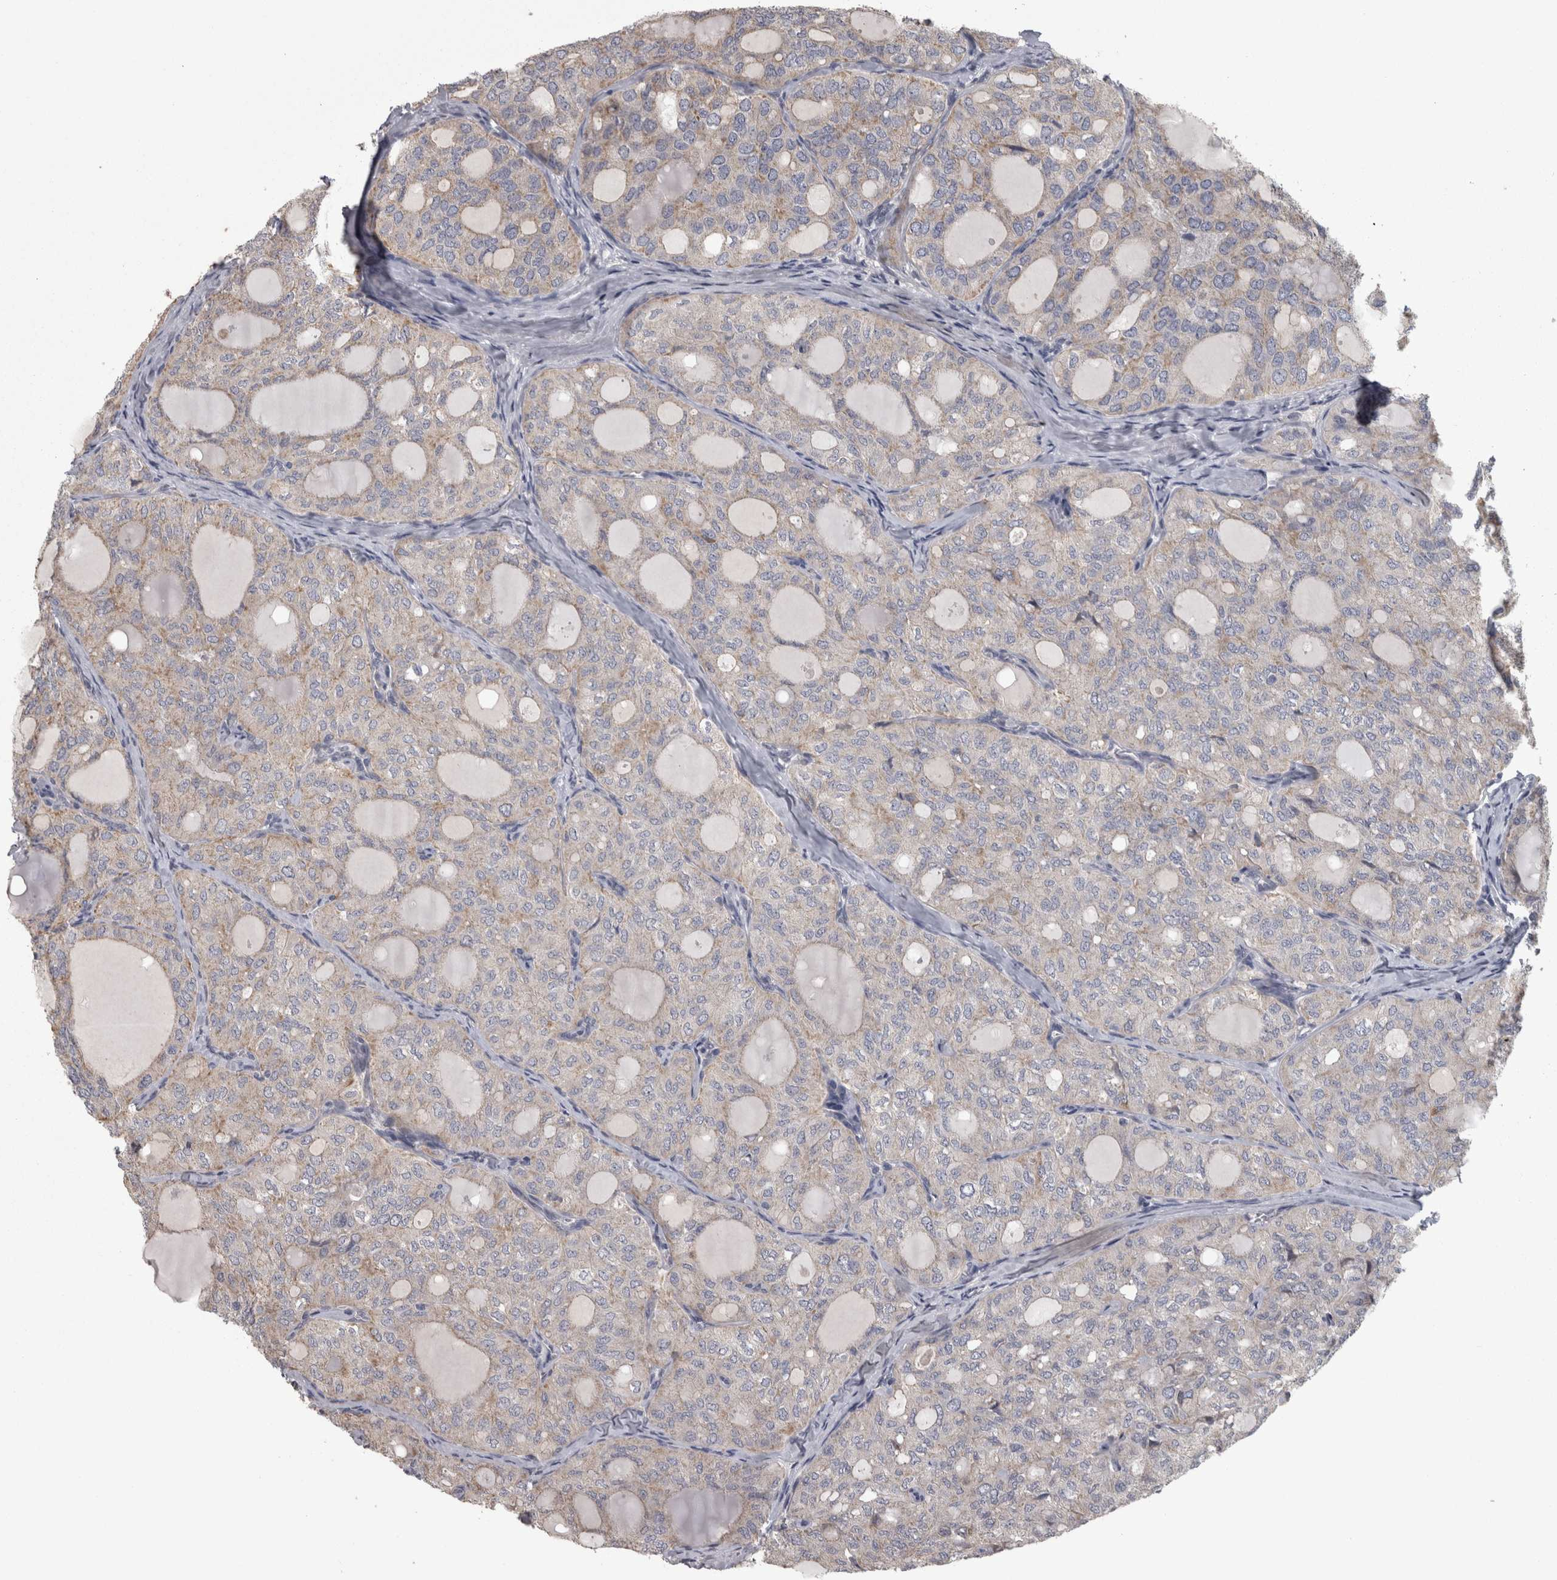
{"staining": {"intensity": "weak", "quantity": "<25%", "location": "cytoplasmic/membranous"}, "tissue": "thyroid cancer", "cell_type": "Tumor cells", "image_type": "cancer", "snomed": [{"axis": "morphology", "description": "Follicular adenoma carcinoma, NOS"}, {"axis": "topography", "description": "Thyroid gland"}], "caption": "Photomicrograph shows no significant protein expression in tumor cells of thyroid follicular adenoma carcinoma. The staining was performed using DAB to visualize the protein expression in brown, while the nuclei were stained in blue with hematoxylin (Magnification: 20x).", "gene": "DBT", "patient": {"sex": "male", "age": 75}}